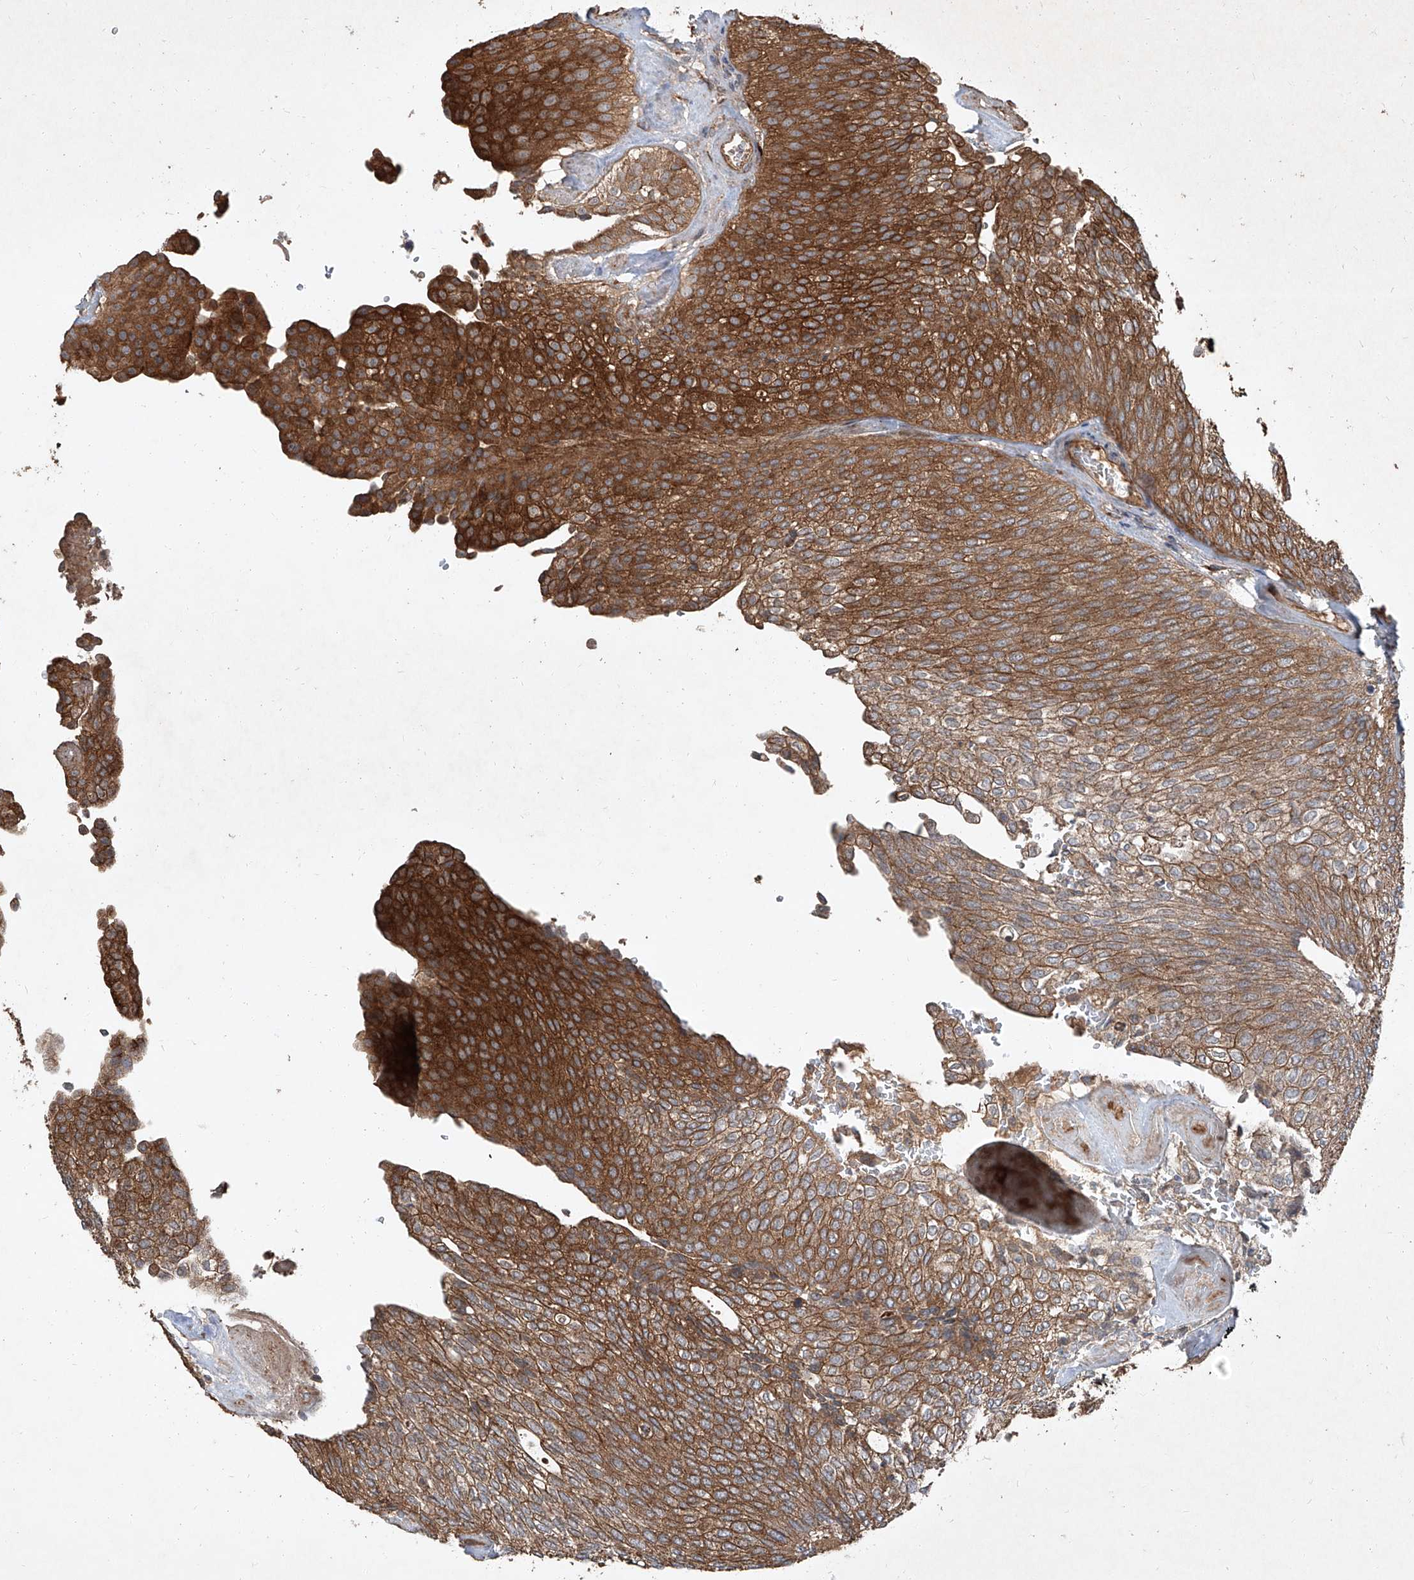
{"staining": {"intensity": "strong", "quantity": ">75%", "location": "cytoplasmic/membranous"}, "tissue": "urothelial cancer", "cell_type": "Tumor cells", "image_type": "cancer", "snomed": [{"axis": "morphology", "description": "Urothelial carcinoma, Low grade"}, {"axis": "topography", "description": "Urinary bladder"}], "caption": "This is a histology image of immunohistochemistry staining of low-grade urothelial carcinoma, which shows strong staining in the cytoplasmic/membranous of tumor cells.", "gene": "CCN1", "patient": {"sex": "female", "age": 79}}